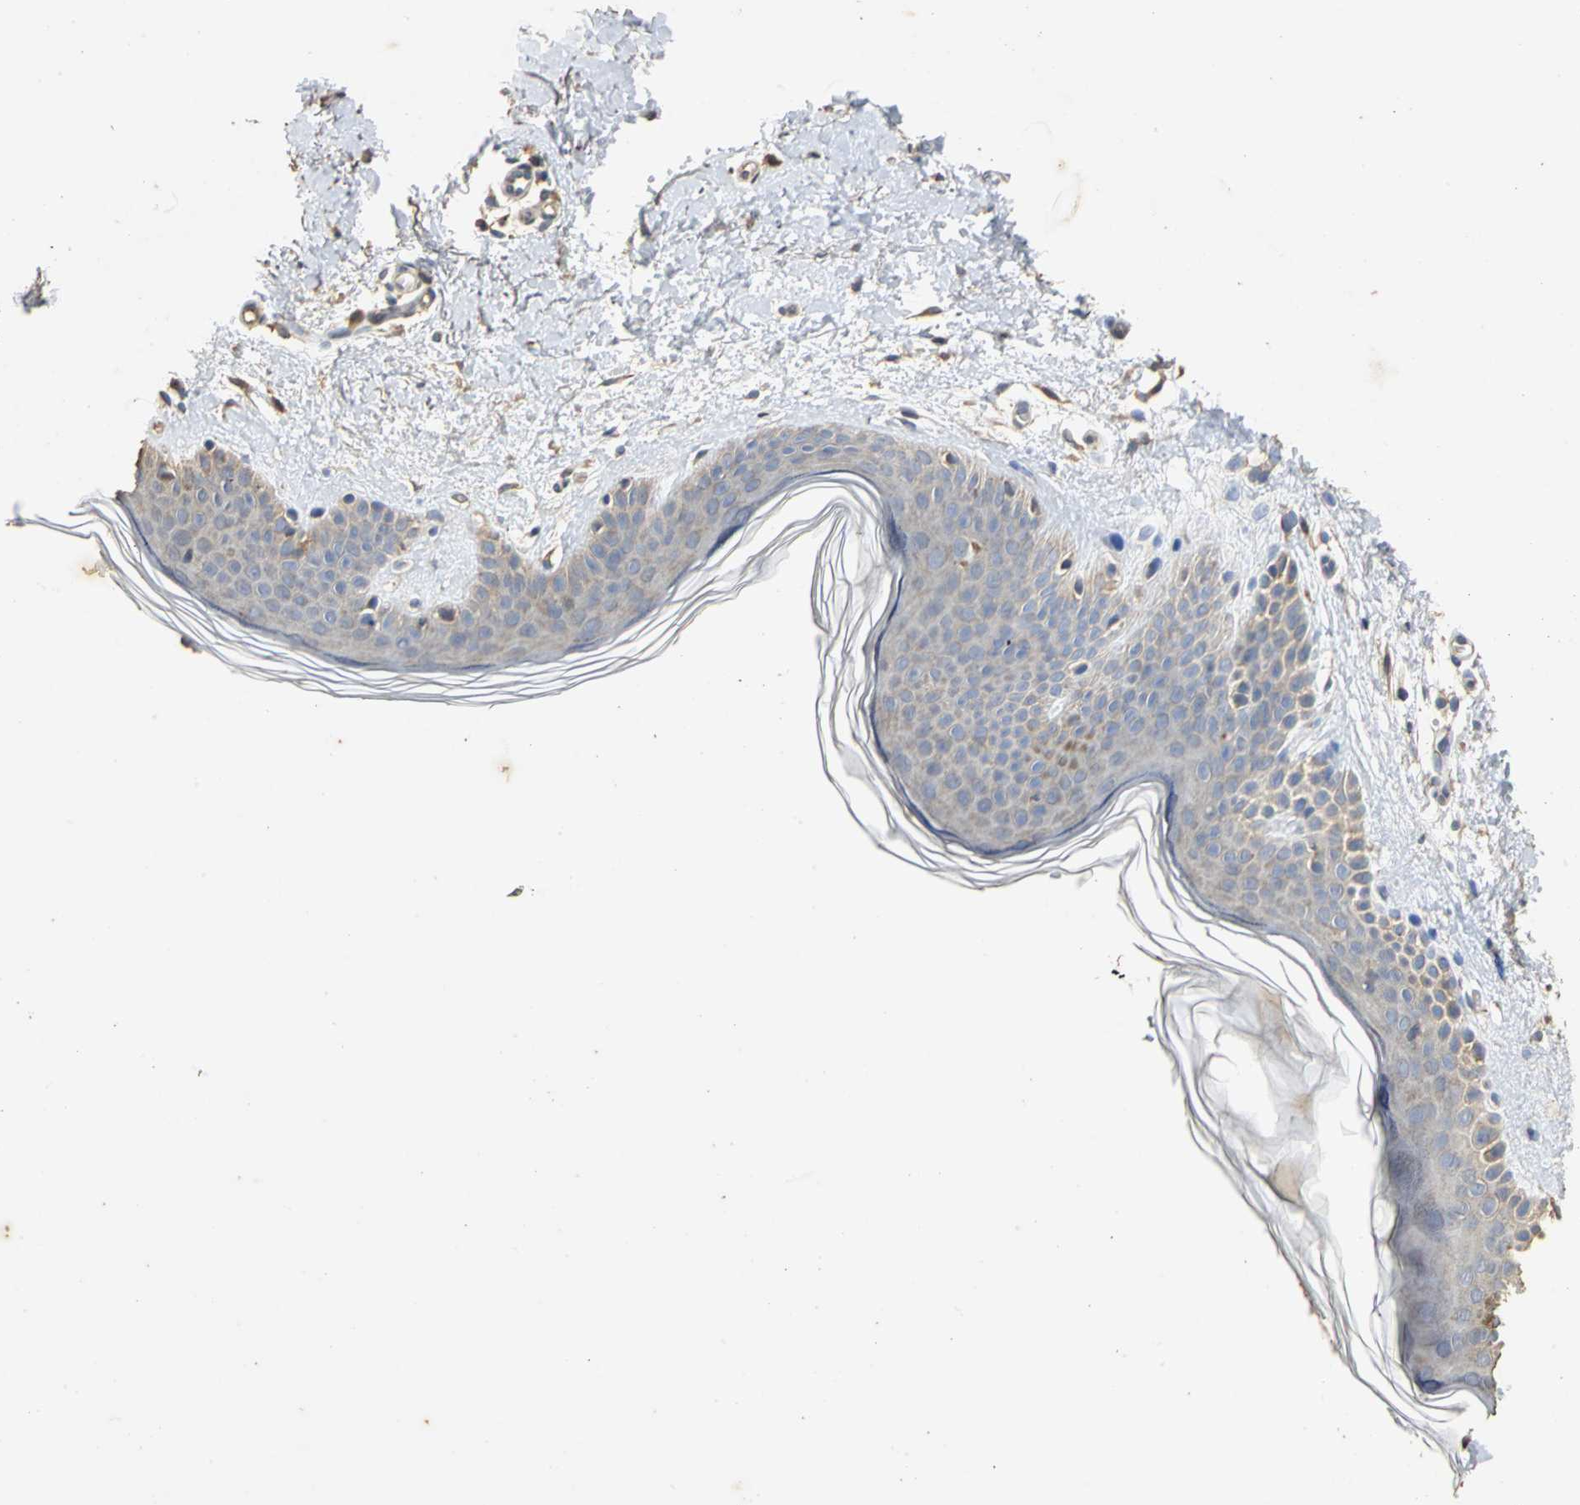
{"staining": {"intensity": "weak", "quantity": ">75%", "location": "cytoplasmic/membranous"}, "tissue": "skin", "cell_type": "Fibroblasts", "image_type": "normal", "snomed": [{"axis": "morphology", "description": "Normal tissue, NOS"}, {"axis": "topography", "description": "Skin"}], "caption": "Protein positivity by immunohistochemistry (IHC) demonstrates weak cytoplasmic/membranous positivity in about >75% of fibroblasts in benign skin. The staining is performed using DAB brown chromogen to label protein expression. The nuclei are counter-stained blue using hematoxylin.", "gene": "ACSL4", "patient": {"sex": "female", "age": 56}}